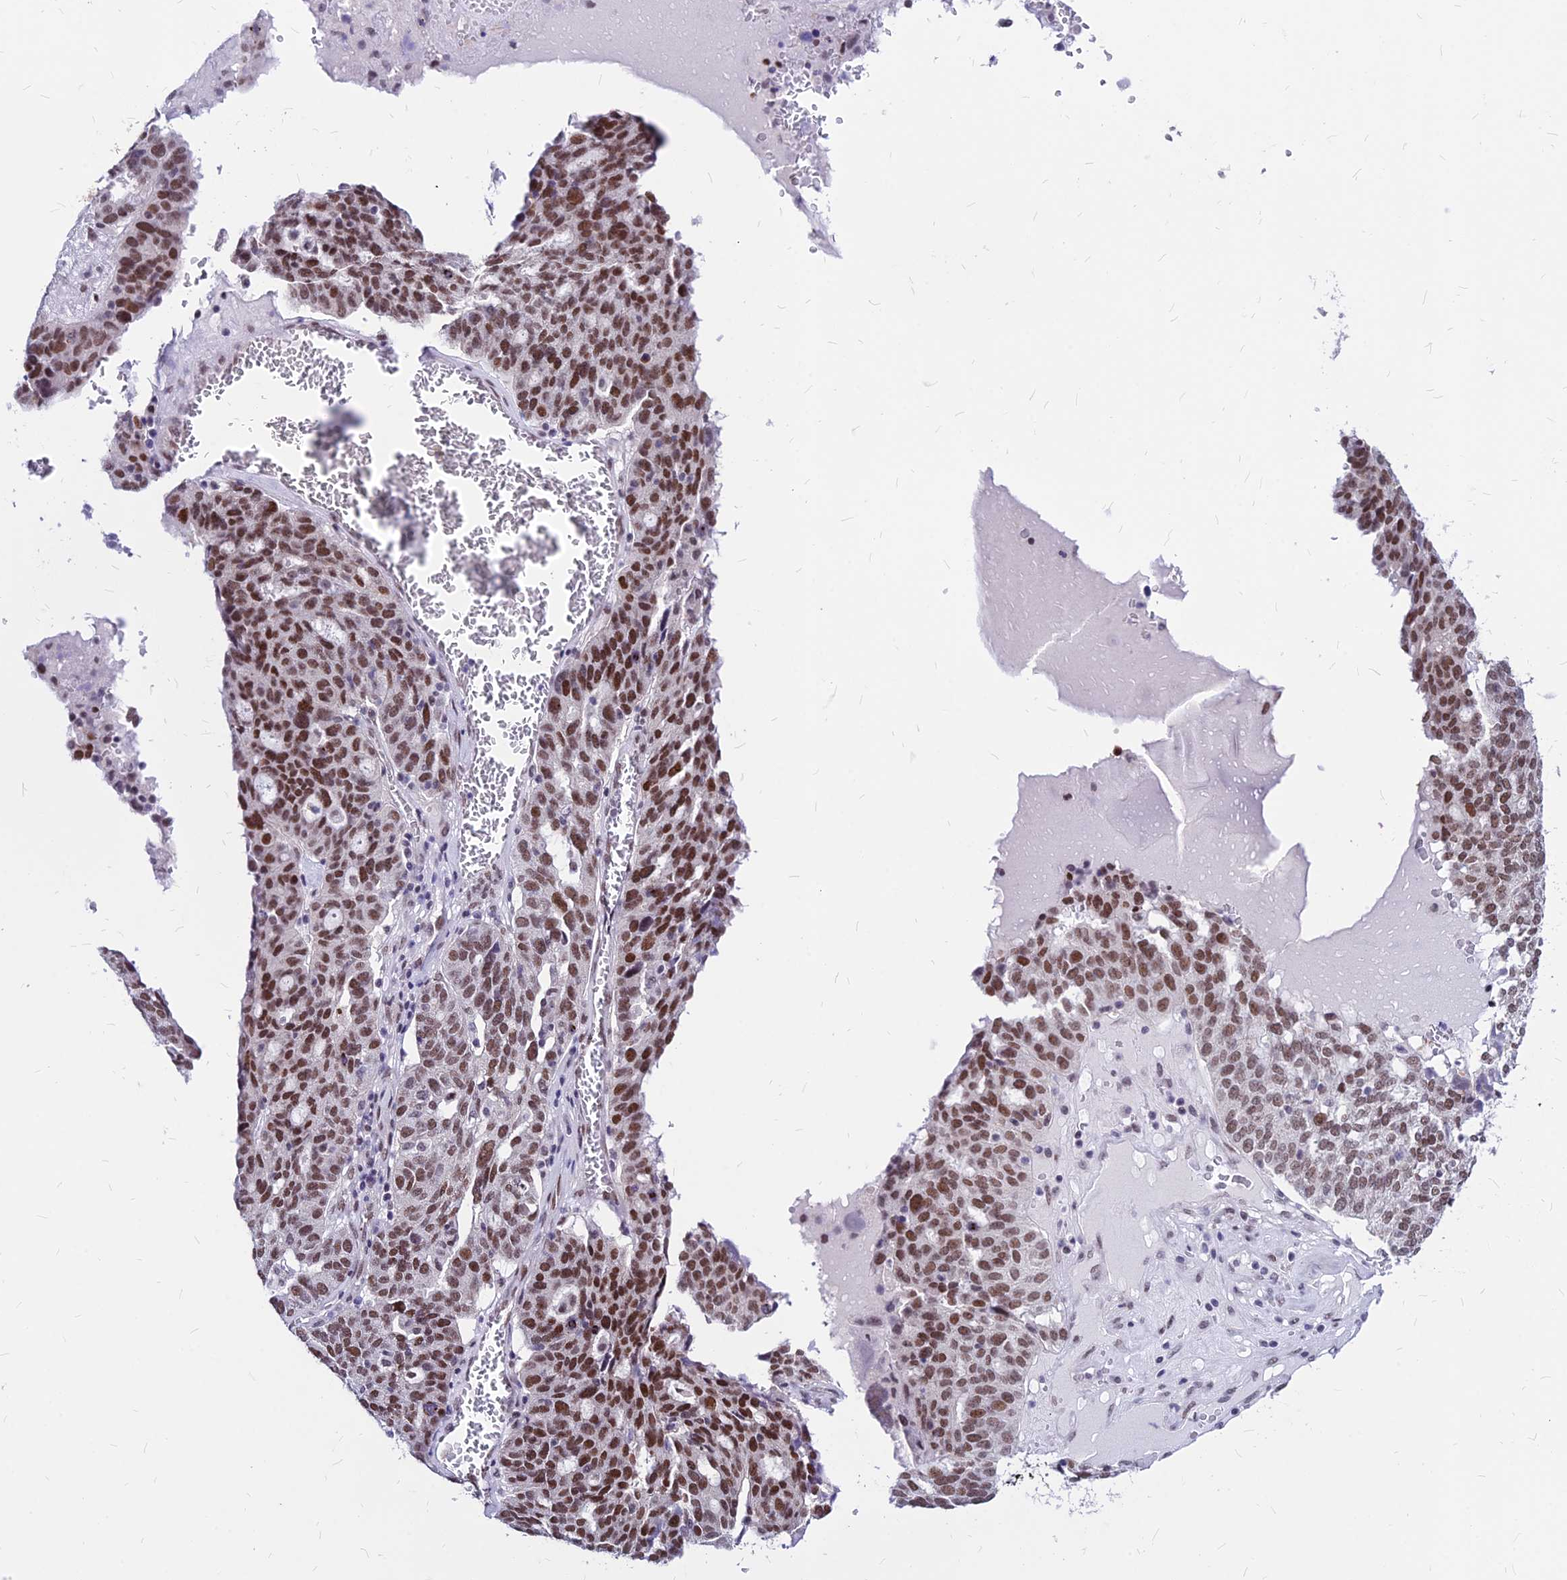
{"staining": {"intensity": "moderate", "quantity": ">75%", "location": "nuclear"}, "tissue": "ovarian cancer", "cell_type": "Tumor cells", "image_type": "cancer", "snomed": [{"axis": "morphology", "description": "Cystadenocarcinoma, serous, NOS"}, {"axis": "topography", "description": "Ovary"}], "caption": "Immunohistochemistry histopathology image of neoplastic tissue: human serous cystadenocarcinoma (ovarian) stained using immunohistochemistry shows medium levels of moderate protein expression localized specifically in the nuclear of tumor cells, appearing as a nuclear brown color.", "gene": "KCTD13", "patient": {"sex": "female", "age": 59}}